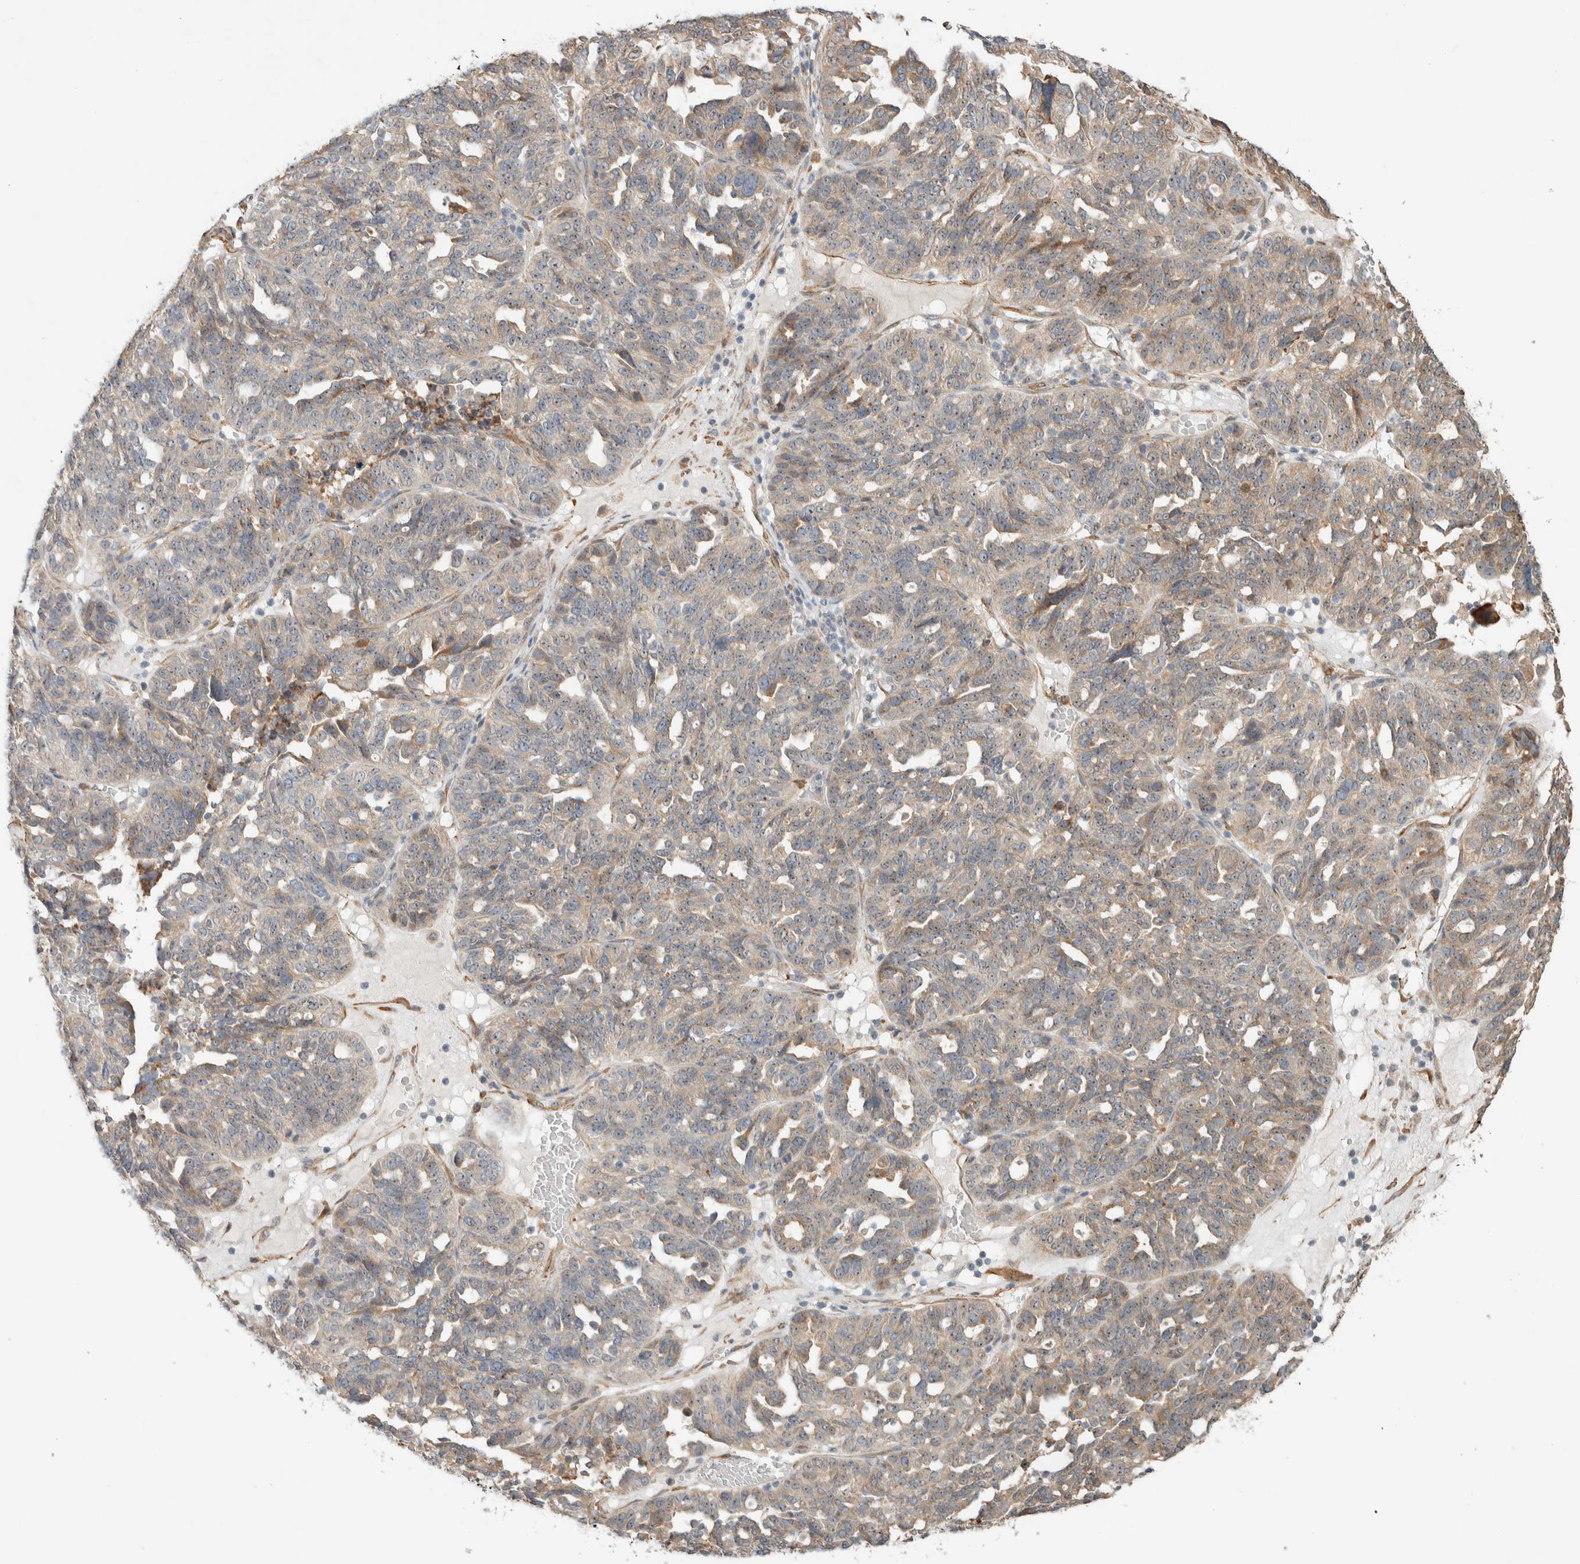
{"staining": {"intensity": "weak", "quantity": "25%-75%", "location": "cytoplasmic/membranous"}, "tissue": "ovarian cancer", "cell_type": "Tumor cells", "image_type": "cancer", "snomed": [{"axis": "morphology", "description": "Cystadenocarcinoma, serous, NOS"}, {"axis": "topography", "description": "Ovary"}], "caption": "Tumor cells reveal low levels of weak cytoplasmic/membranous expression in about 25%-75% of cells in human ovarian cancer (serous cystadenocarcinoma).", "gene": "KLHL40", "patient": {"sex": "female", "age": 59}}